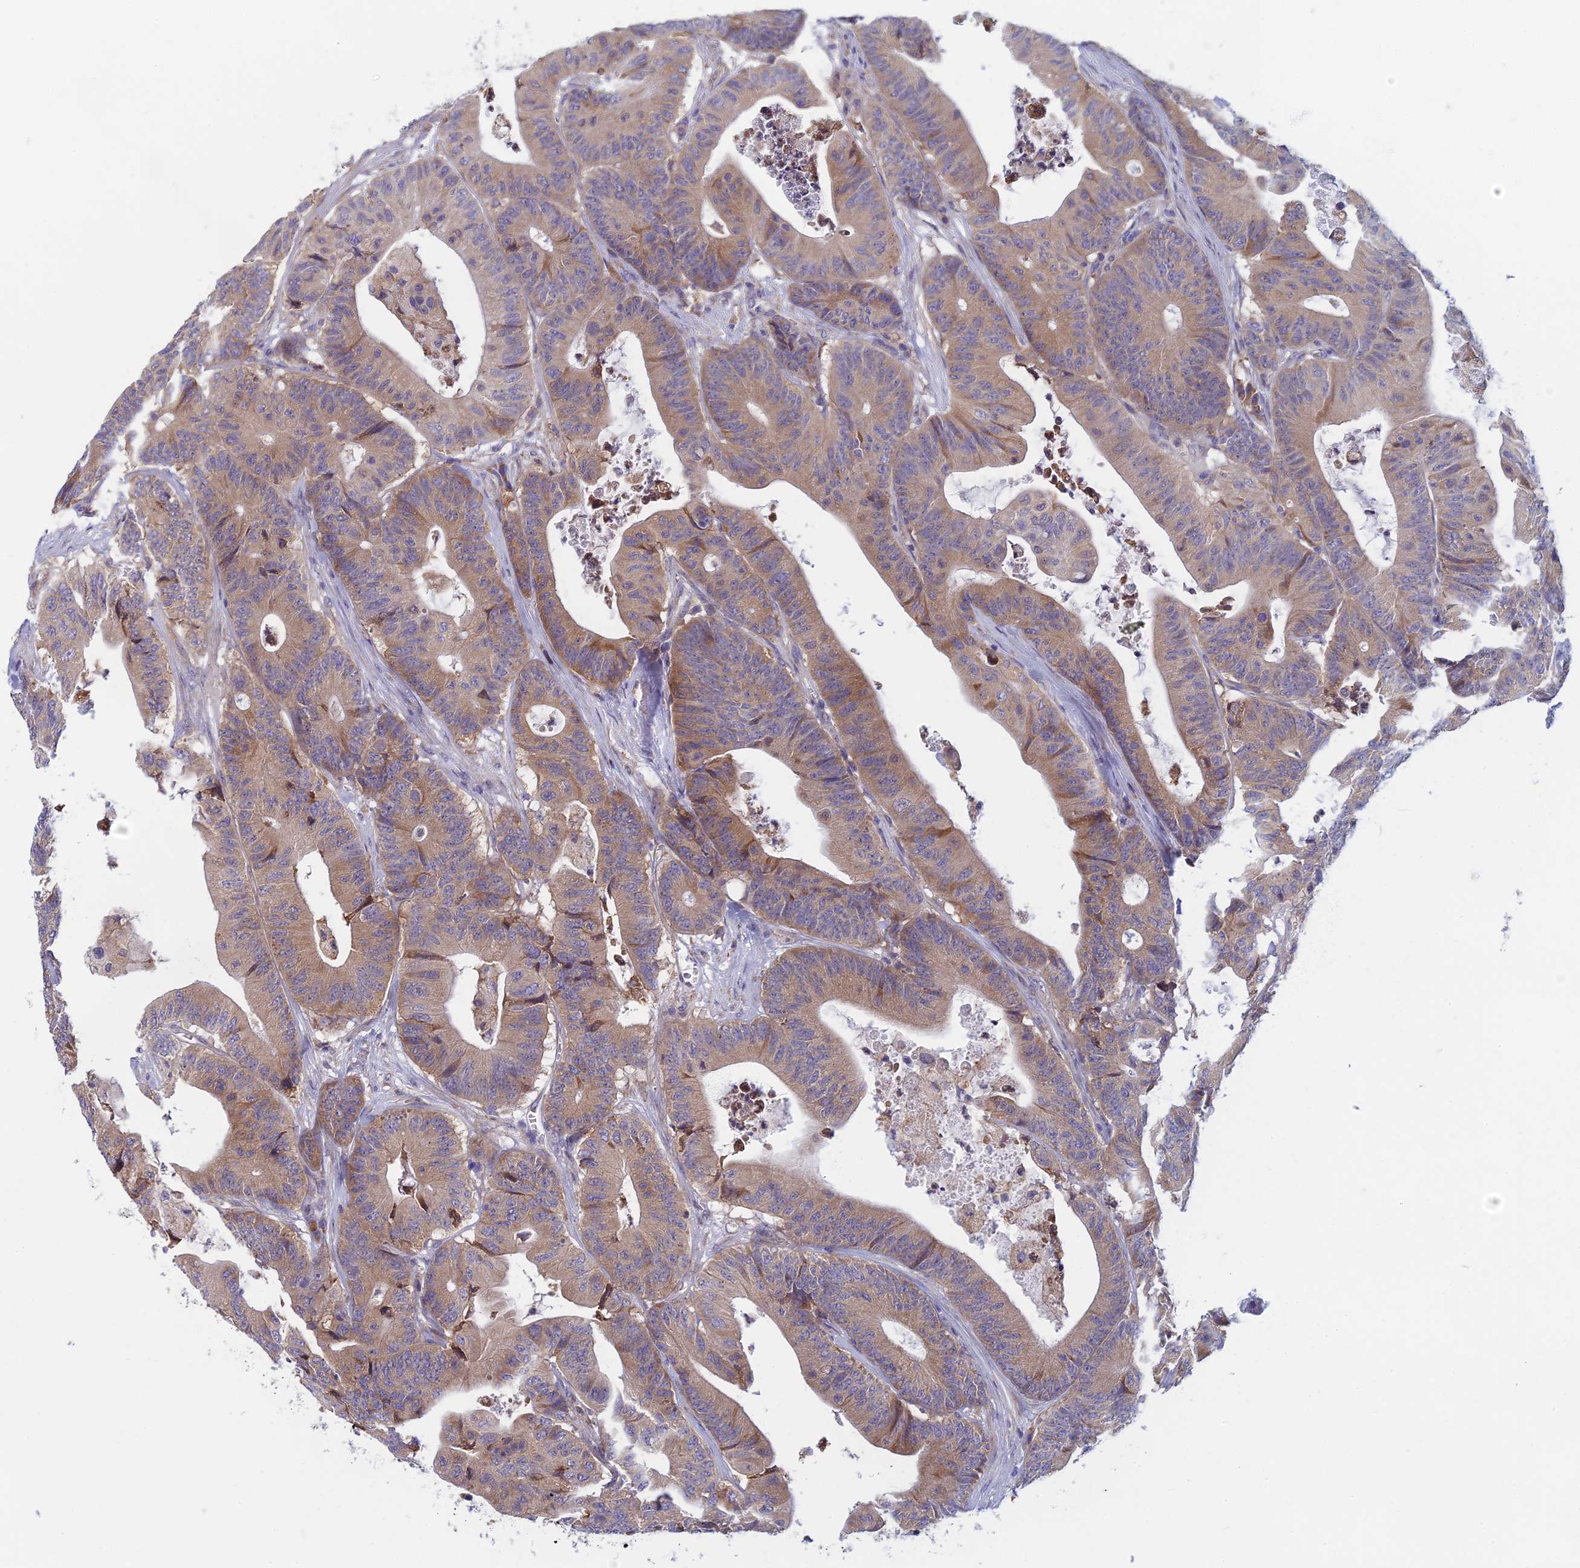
{"staining": {"intensity": "moderate", "quantity": "<25%", "location": "cytoplasmic/membranous"}, "tissue": "colorectal cancer", "cell_type": "Tumor cells", "image_type": "cancer", "snomed": [{"axis": "morphology", "description": "Adenocarcinoma, NOS"}, {"axis": "topography", "description": "Colon"}], "caption": "Colorectal cancer (adenocarcinoma) stained with a brown dye exhibits moderate cytoplasmic/membranous positive staining in approximately <25% of tumor cells.", "gene": "DDX51", "patient": {"sex": "female", "age": 84}}